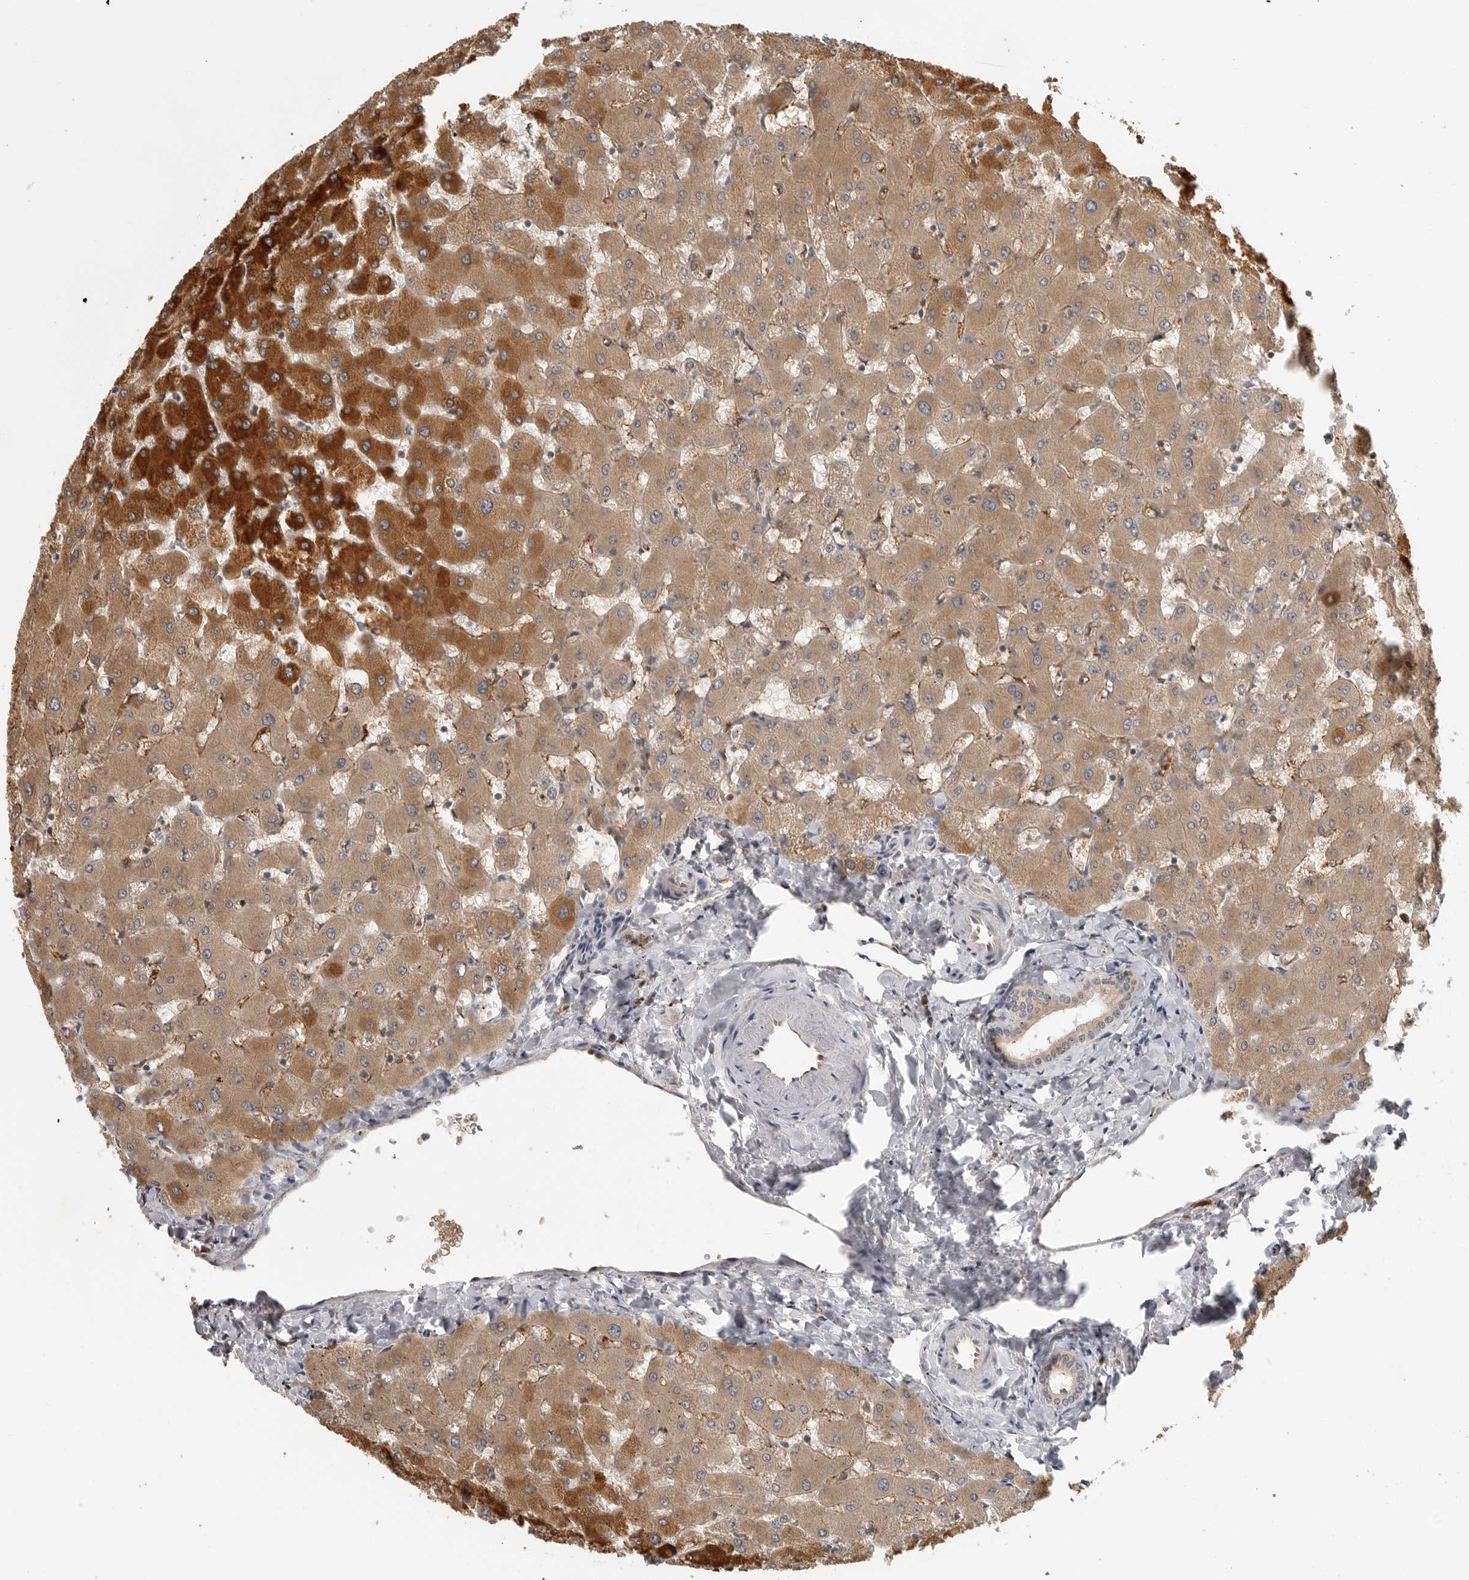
{"staining": {"intensity": "weak", "quantity": "25%-75%", "location": "cytoplasmic/membranous"}, "tissue": "liver", "cell_type": "Cholangiocytes", "image_type": "normal", "snomed": [{"axis": "morphology", "description": "Normal tissue, NOS"}, {"axis": "topography", "description": "Liver"}], "caption": "Immunohistochemical staining of normal human liver exhibits 25%-75% levels of weak cytoplasmic/membranous protein positivity in about 25%-75% of cholangiocytes. Immunohistochemistry (ihc) stains the protein of interest in brown and the nuclei are stained blue.", "gene": "IDO1", "patient": {"sex": "female", "age": 63}}